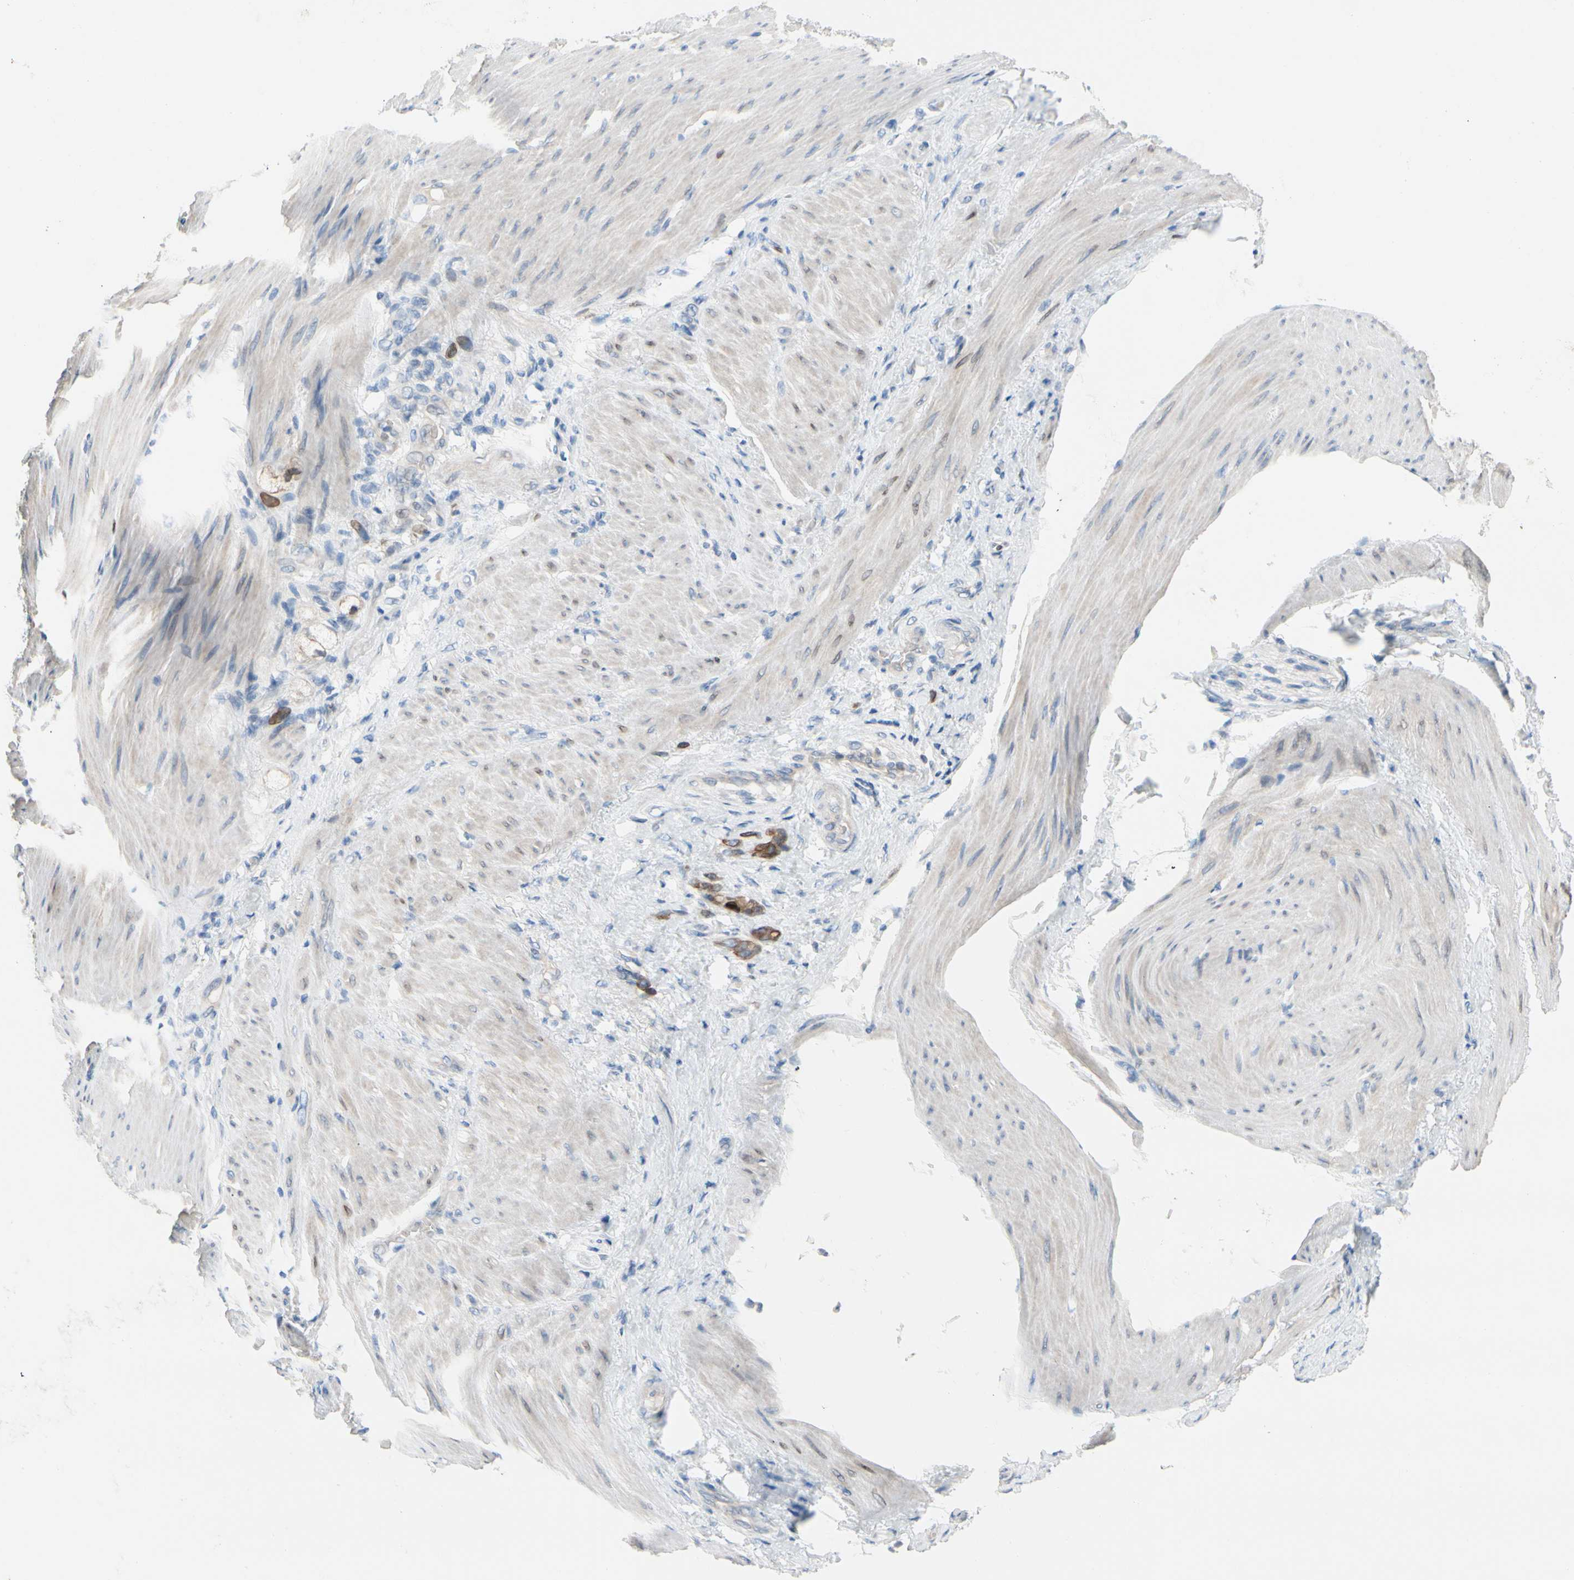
{"staining": {"intensity": "negative", "quantity": "none", "location": "none"}, "tissue": "stomach cancer", "cell_type": "Tumor cells", "image_type": "cancer", "snomed": [{"axis": "morphology", "description": "Adenocarcinoma, NOS"}, {"axis": "topography", "description": "Stomach"}], "caption": "Protein analysis of stomach cancer reveals no significant positivity in tumor cells. The staining was performed using DAB to visualize the protein expression in brown, while the nuclei were stained in blue with hematoxylin (Magnification: 20x).", "gene": "ZNF132", "patient": {"sex": "male", "age": 82}}